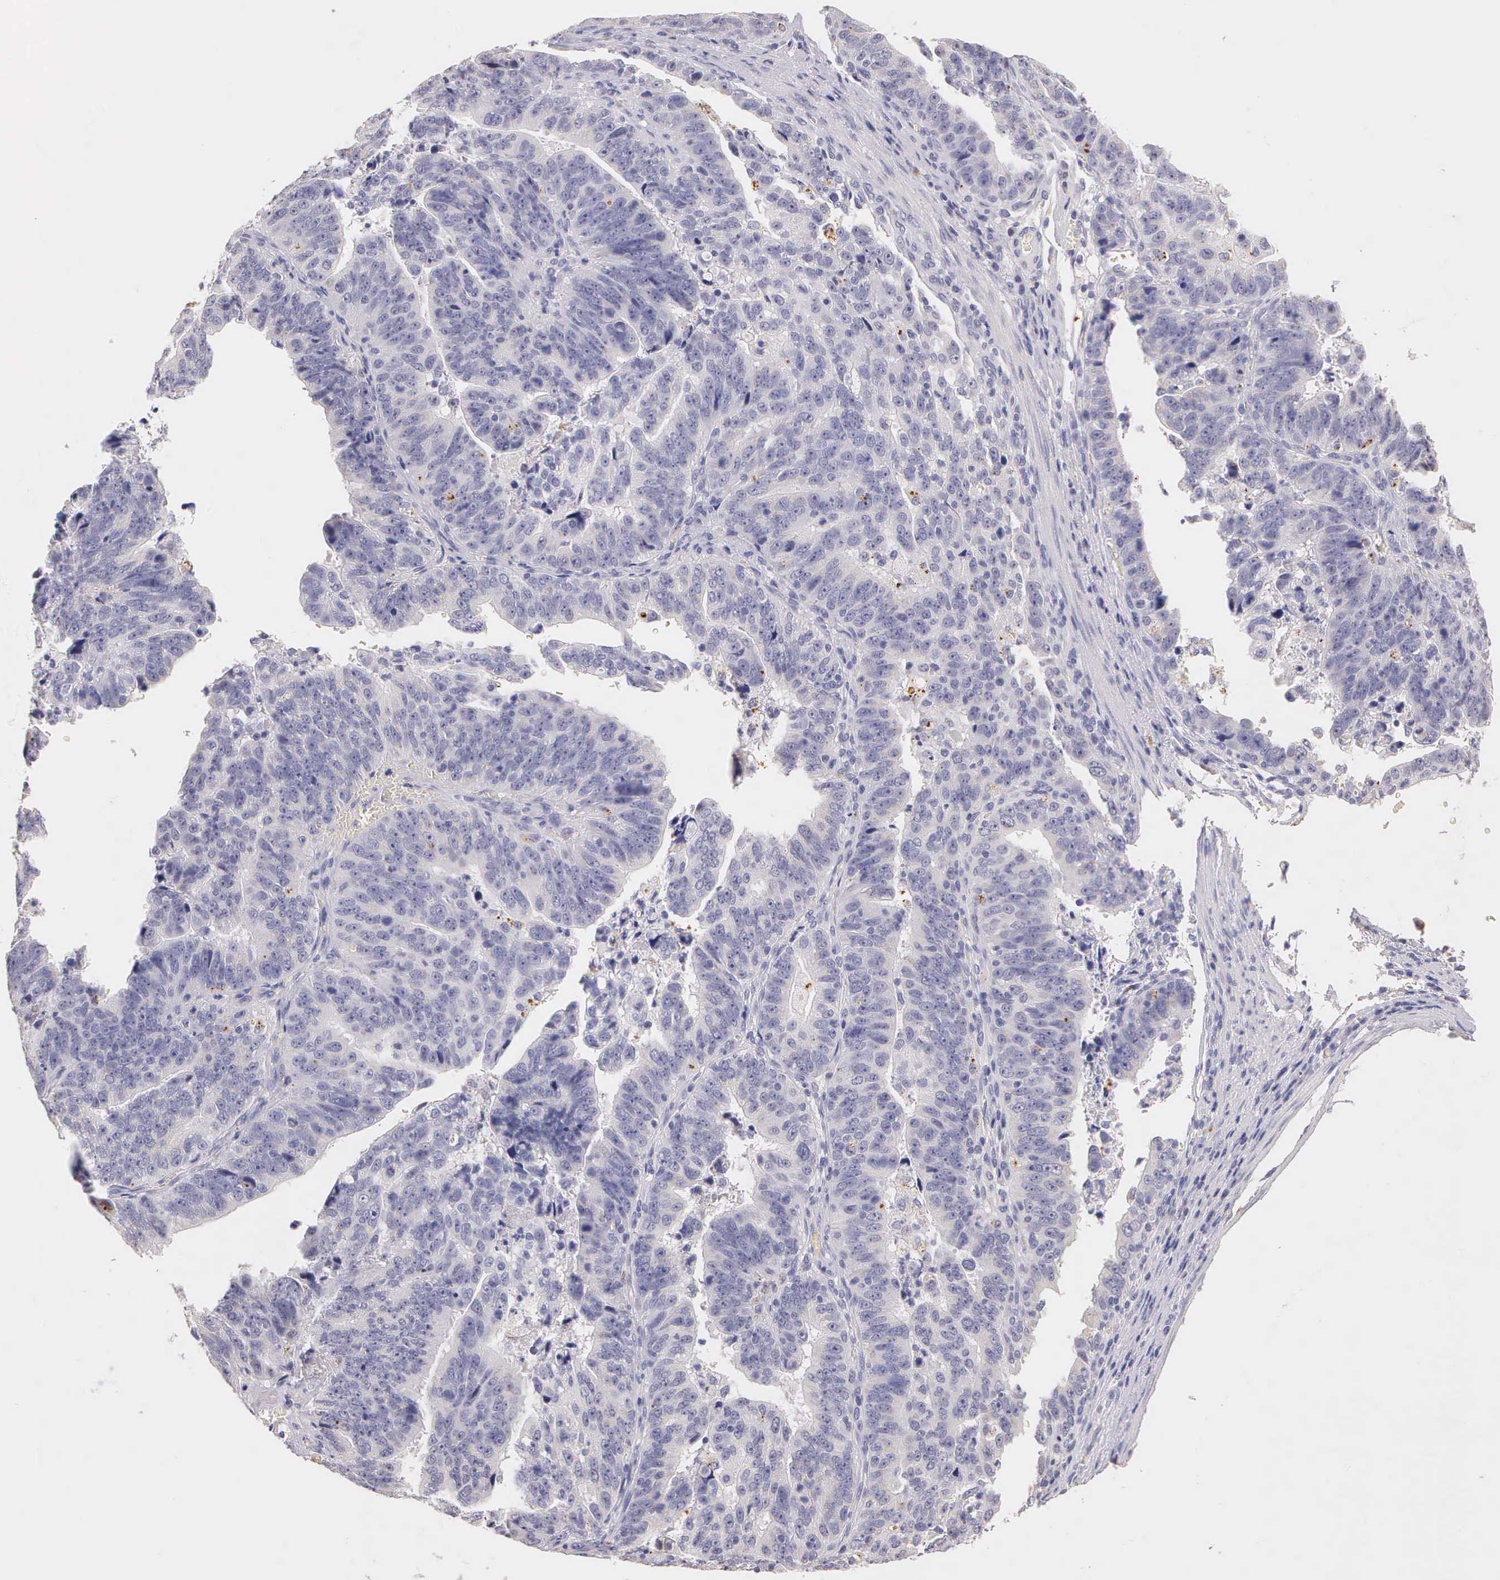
{"staining": {"intensity": "negative", "quantity": "none", "location": "none"}, "tissue": "stomach cancer", "cell_type": "Tumor cells", "image_type": "cancer", "snomed": [{"axis": "morphology", "description": "Adenocarcinoma, NOS"}, {"axis": "topography", "description": "Stomach, upper"}], "caption": "IHC photomicrograph of human adenocarcinoma (stomach) stained for a protein (brown), which shows no staining in tumor cells.", "gene": "ESR1", "patient": {"sex": "female", "age": 50}}